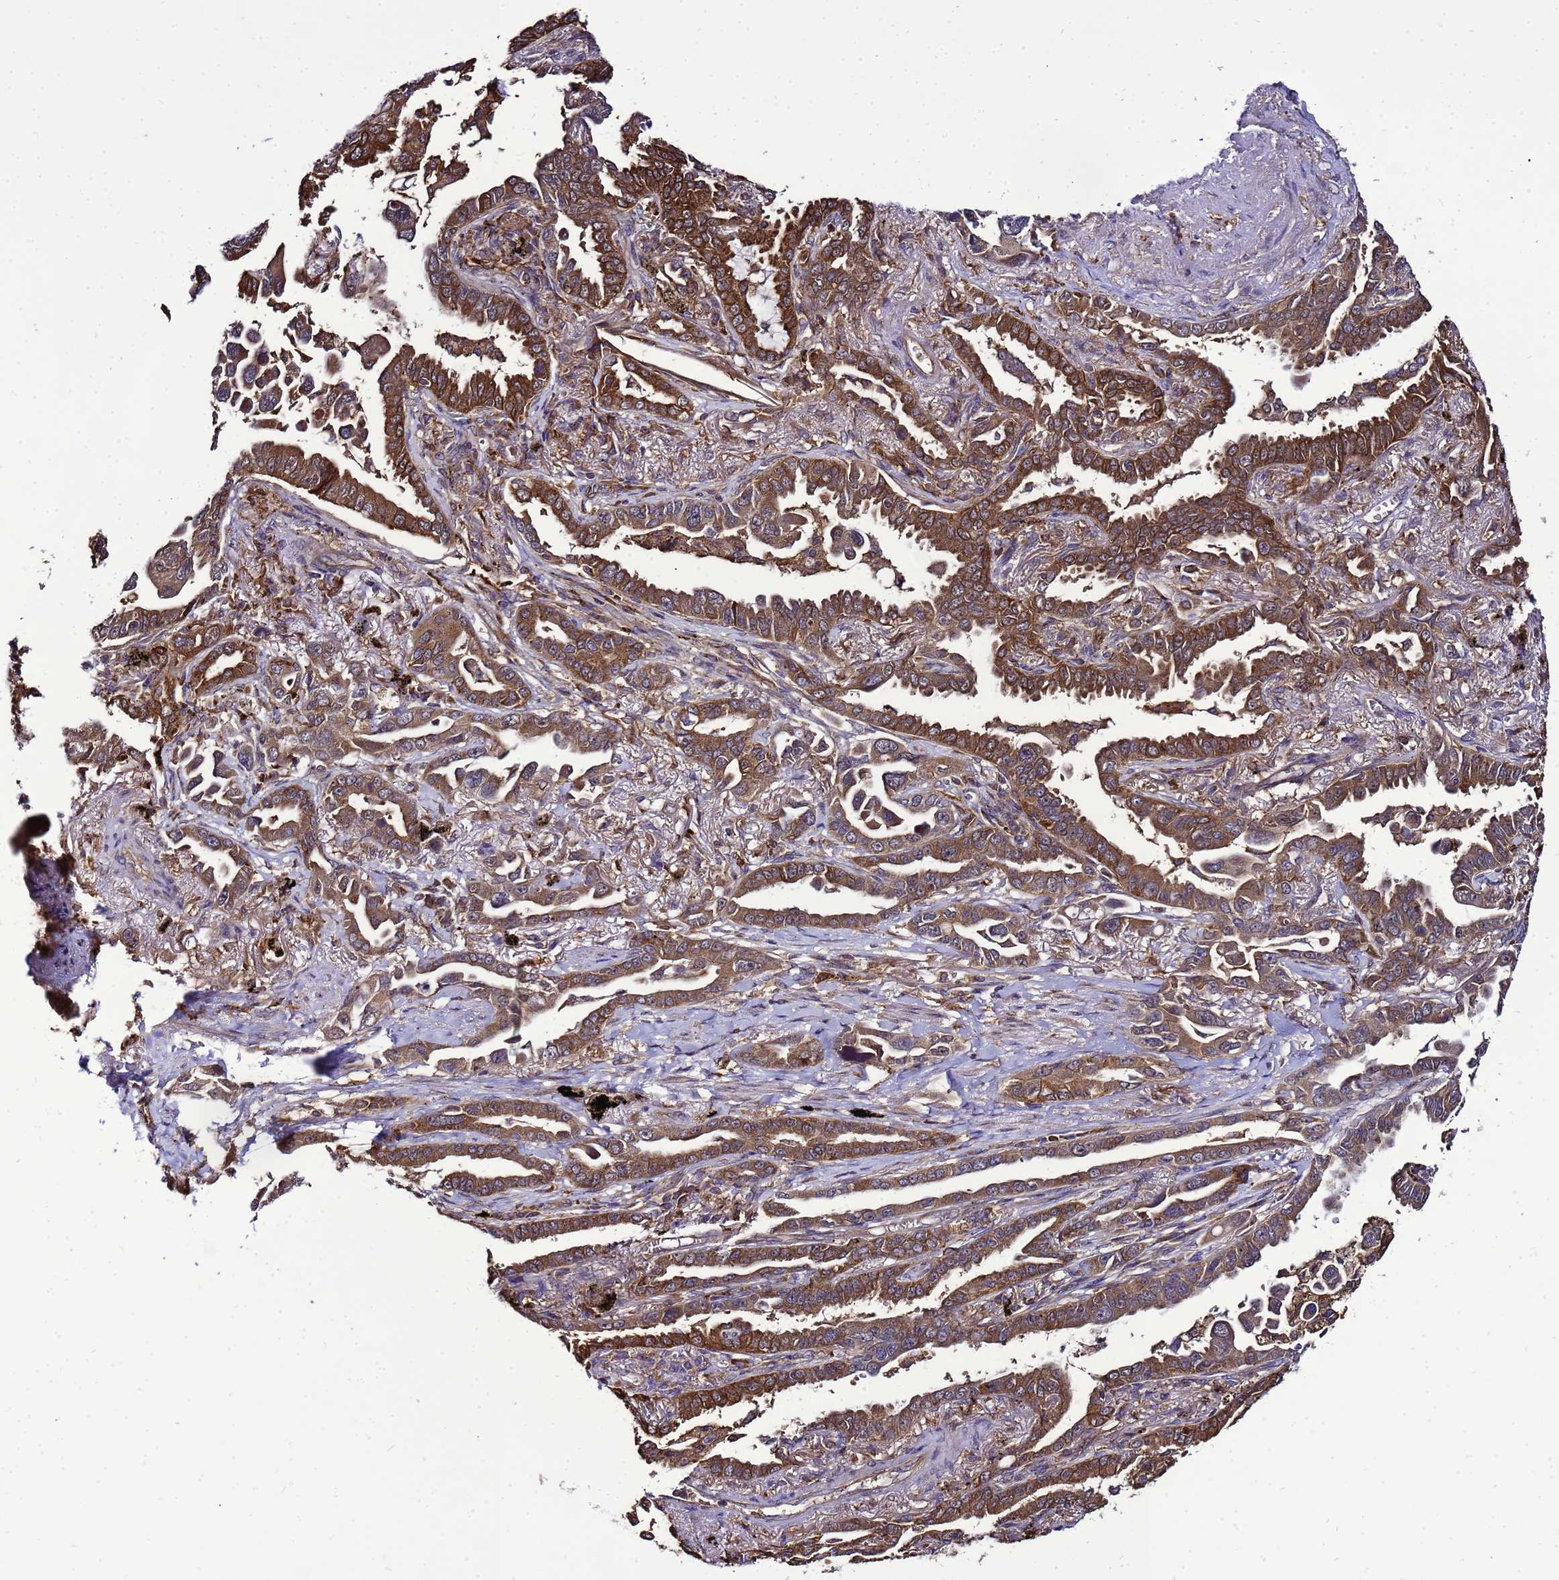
{"staining": {"intensity": "strong", "quantity": ">75%", "location": "cytoplasmic/membranous"}, "tissue": "lung cancer", "cell_type": "Tumor cells", "image_type": "cancer", "snomed": [{"axis": "morphology", "description": "Adenocarcinoma, NOS"}, {"axis": "topography", "description": "Lung"}], "caption": "Tumor cells display high levels of strong cytoplasmic/membranous positivity in about >75% of cells in lung cancer (adenocarcinoma).", "gene": "TRABD", "patient": {"sex": "male", "age": 67}}